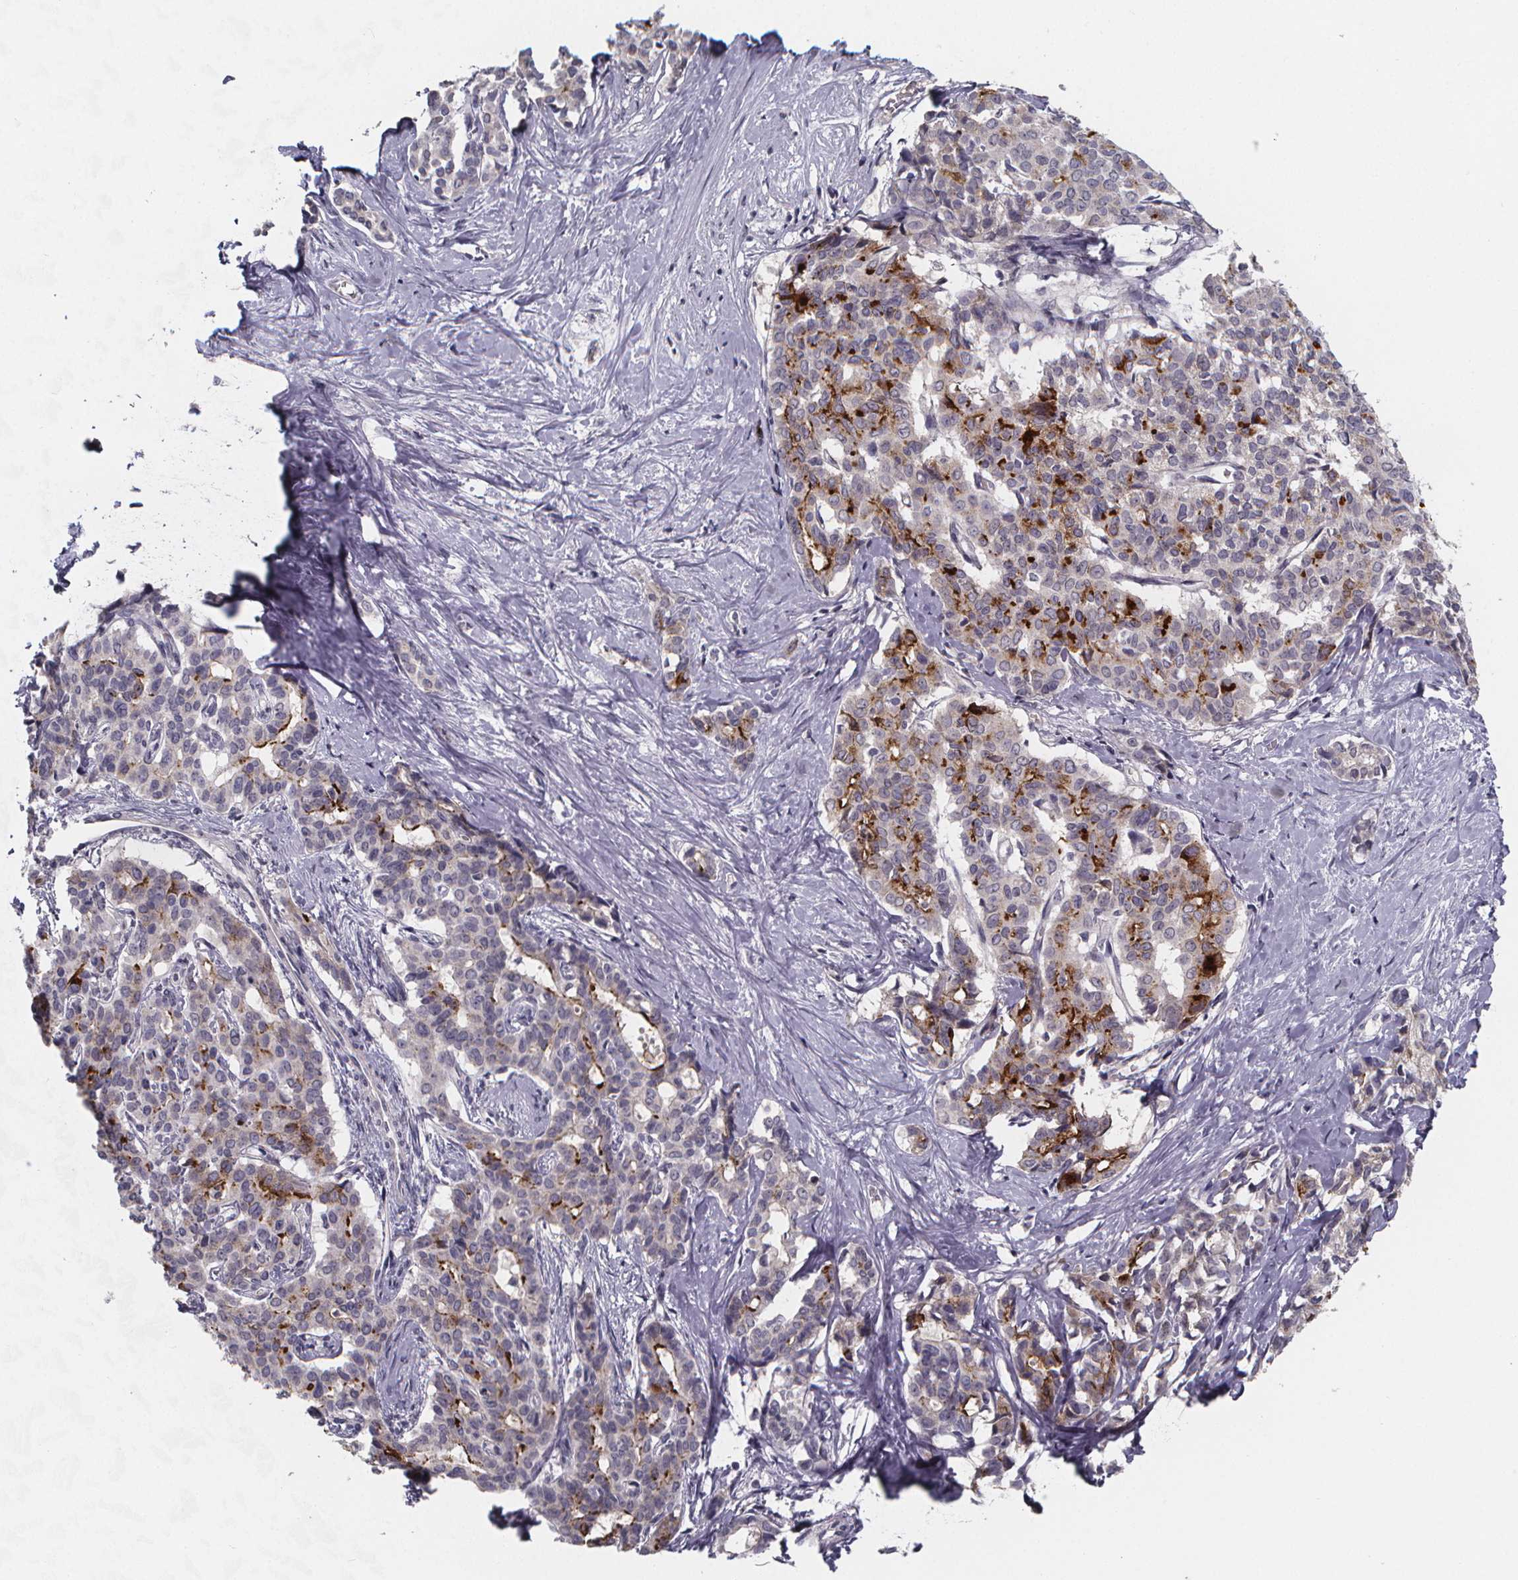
{"staining": {"intensity": "strong", "quantity": "<25%", "location": "cytoplasmic/membranous"}, "tissue": "liver cancer", "cell_type": "Tumor cells", "image_type": "cancer", "snomed": [{"axis": "morphology", "description": "Cholangiocarcinoma"}, {"axis": "topography", "description": "Liver"}], "caption": "IHC of human liver cancer (cholangiocarcinoma) demonstrates medium levels of strong cytoplasmic/membranous positivity in approximately <25% of tumor cells.", "gene": "AGT", "patient": {"sex": "female", "age": 47}}